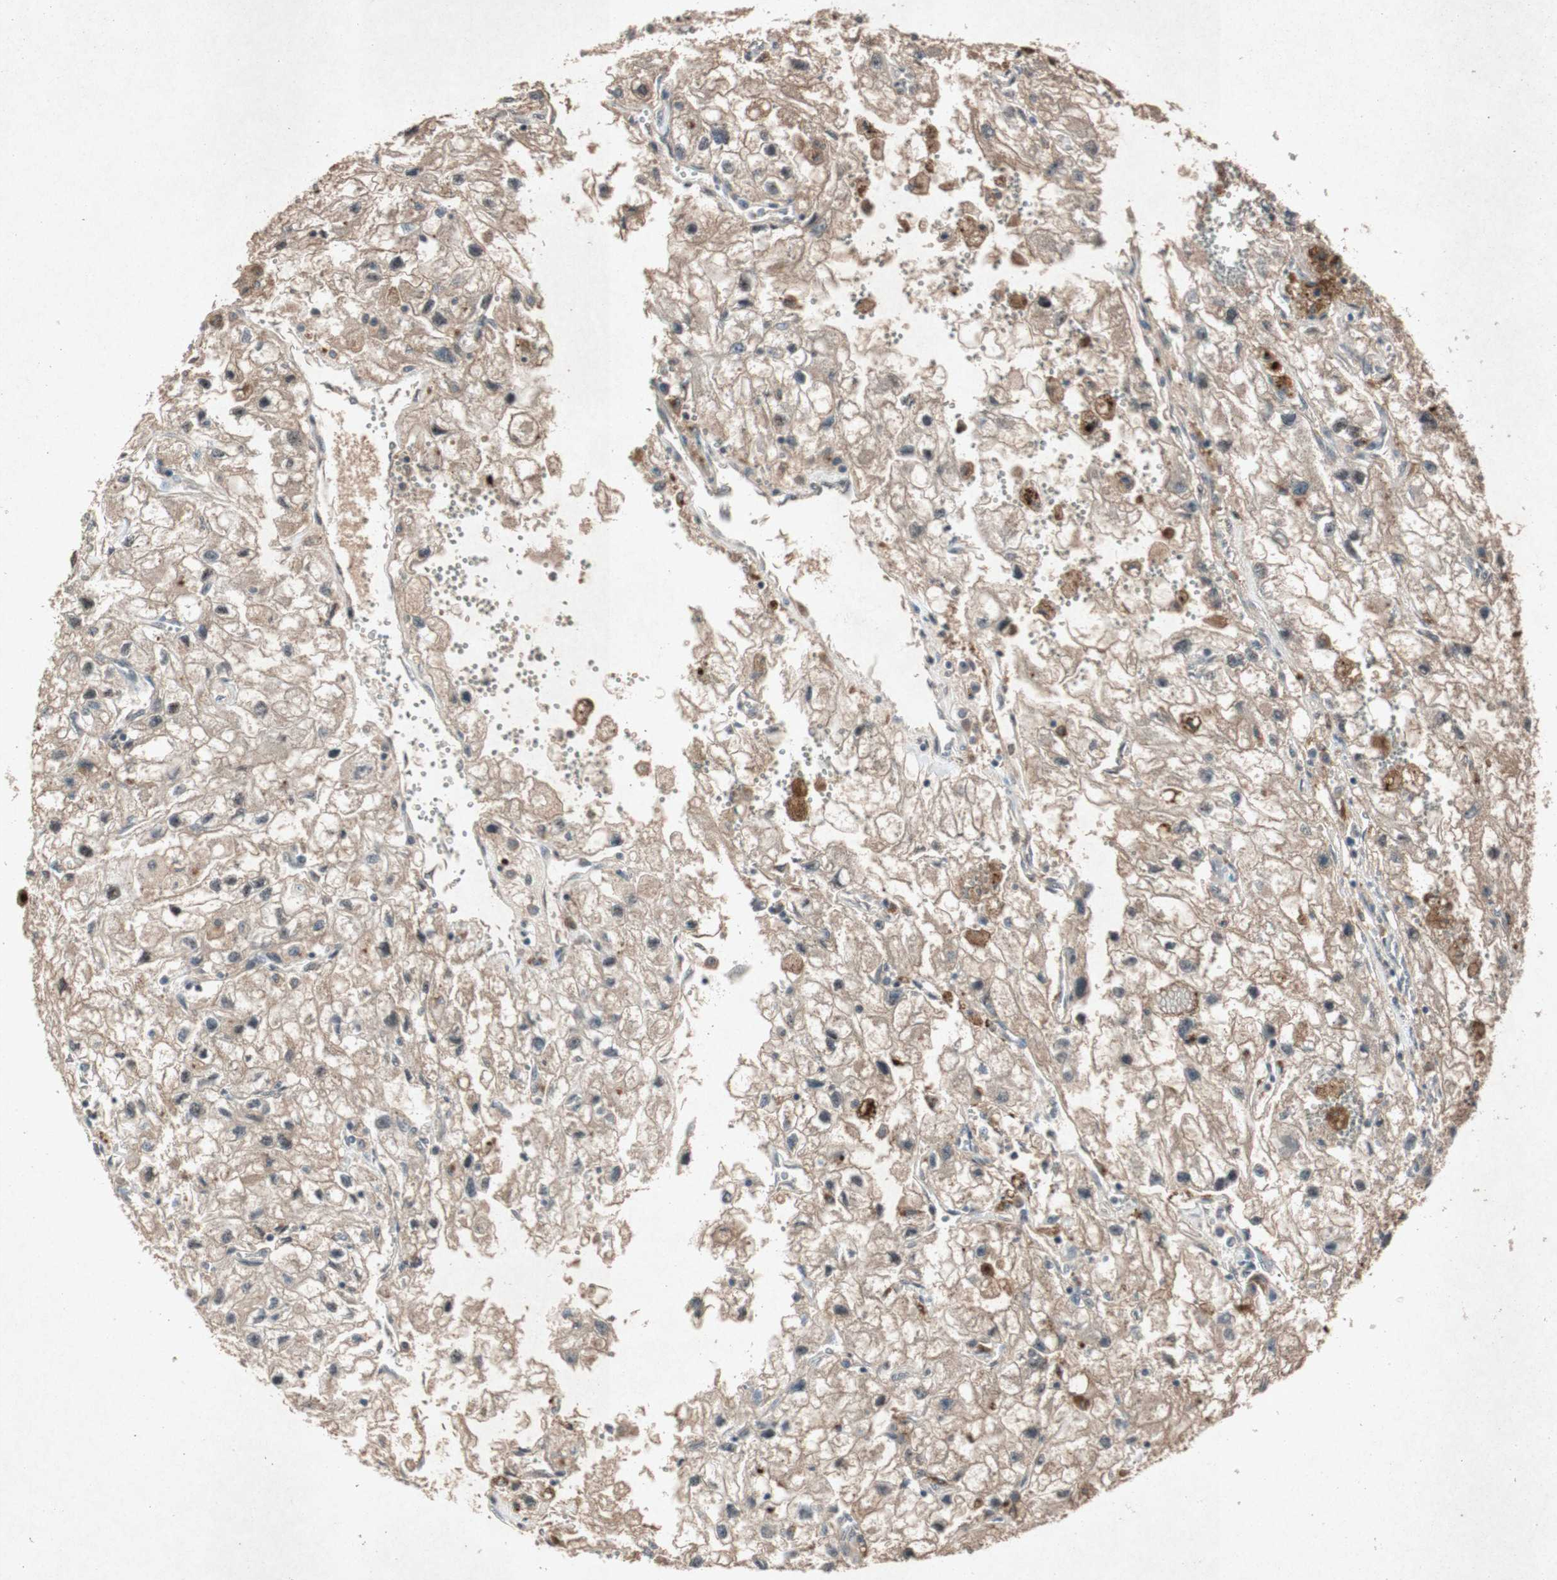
{"staining": {"intensity": "weak", "quantity": "25%-75%", "location": "cytoplasmic/membranous,nuclear"}, "tissue": "renal cancer", "cell_type": "Tumor cells", "image_type": "cancer", "snomed": [{"axis": "morphology", "description": "Adenocarcinoma, NOS"}, {"axis": "topography", "description": "Kidney"}], "caption": "This image shows immunohistochemistry (IHC) staining of human adenocarcinoma (renal), with low weak cytoplasmic/membranous and nuclear positivity in about 25%-75% of tumor cells.", "gene": "PML", "patient": {"sex": "female", "age": 70}}